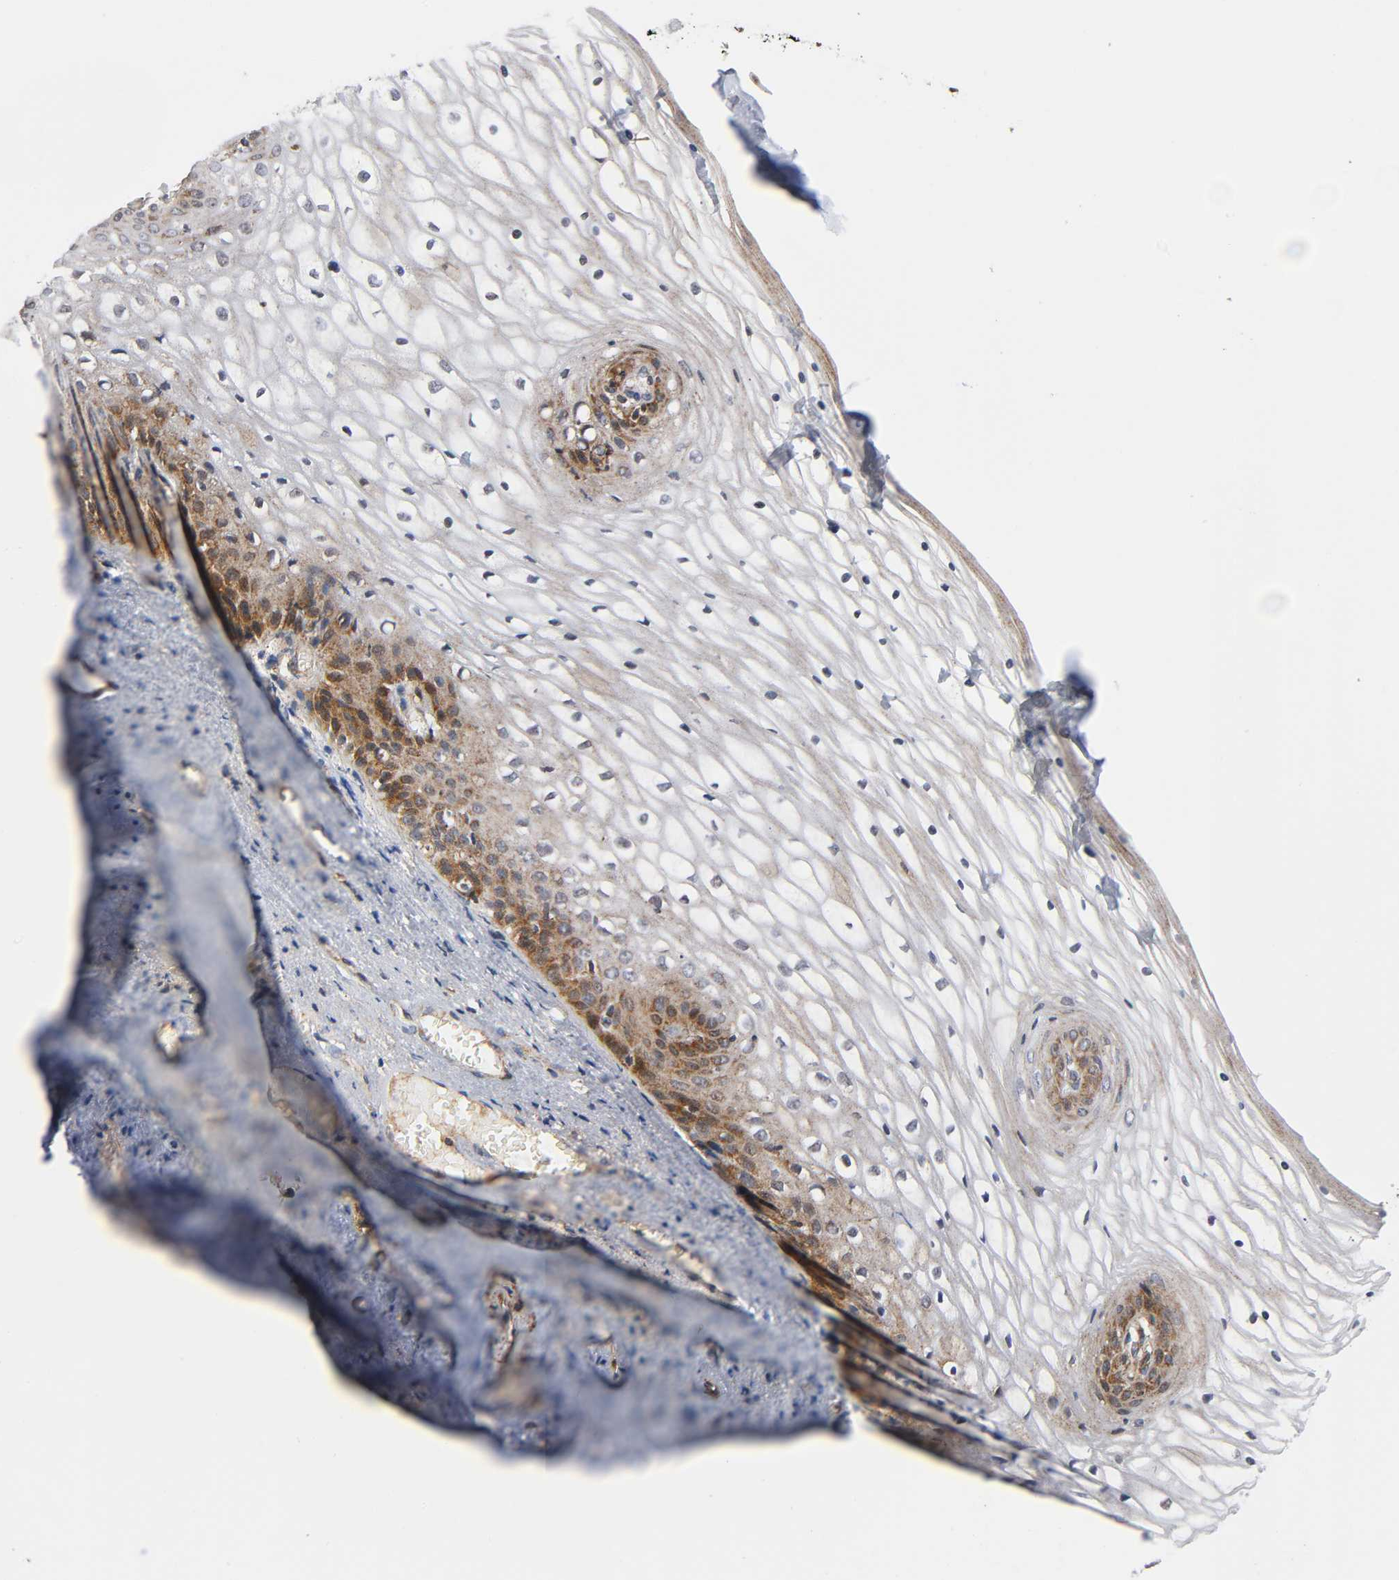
{"staining": {"intensity": "moderate", "quantity": "25%-75%", "location": "cytoplasmic/membranous"}, "tissue": "vagina", "cell_type": "Squamous epithelial cells", "image_type": "normal", "snomed": [{"axis": "morphology", "description": "Normal tissue, NOS"}, {"axis": "topography", "description": "Vagina"}], "caption": "IHC staining of unremarkable vagina, which demonstrates medium levels of moderate cytoplasmic/membranous expression in approximately 25%-75% of squamous epithelial cells indicating moderate cytoplasmic/membranous protein positivity. The staining was performed using DAB (3,3'-diaminobenzidine) (brown) for protein detection and nuclei were counterstained in hematoxylin (blue).", "gene": "MAP3K1", "patient": {"sex": "female", "age": 34}}